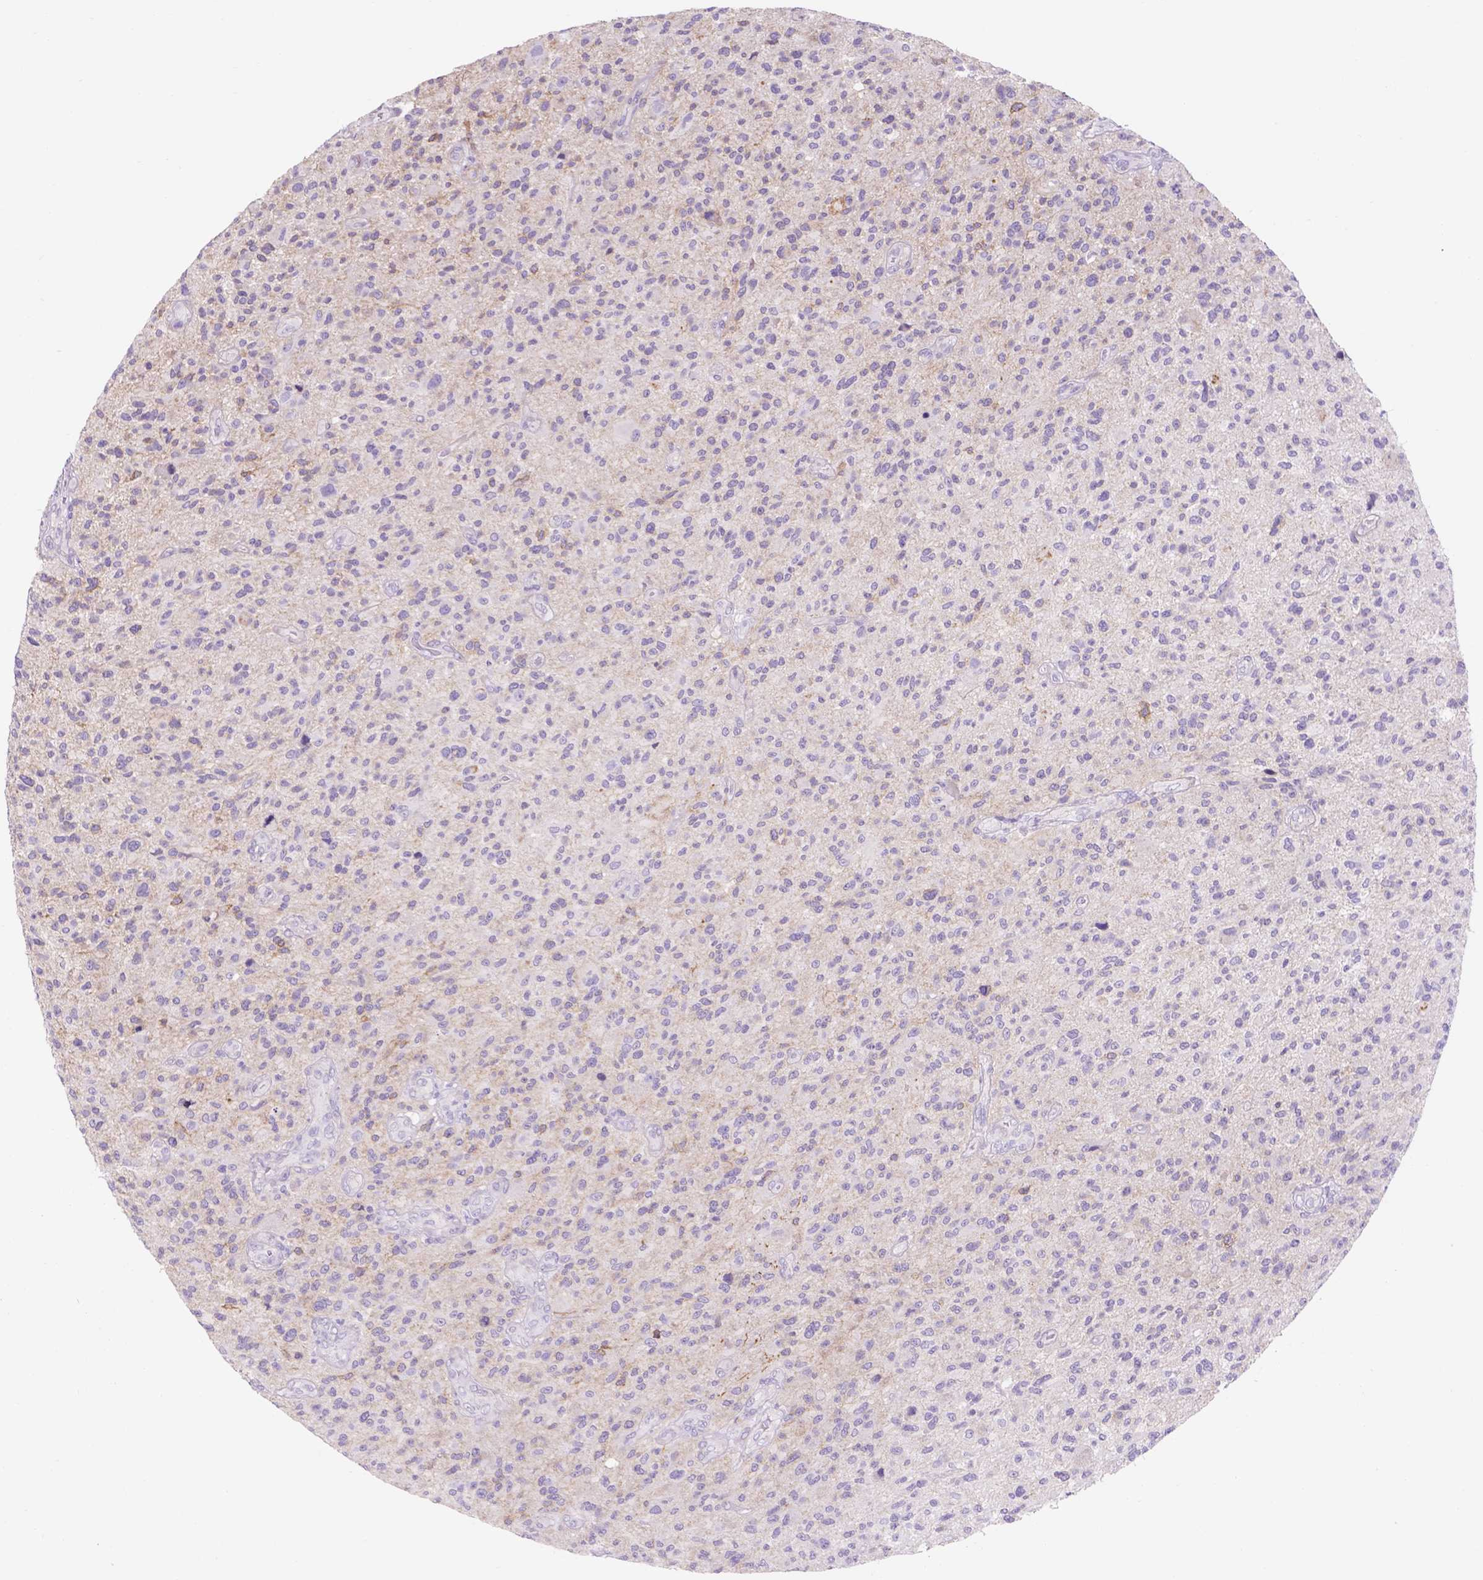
{"staining": {"intensity": "negative", "quantity": "none", "location": "none"}, "tissue": "glioma", "cell_type": "Tumor cells", "image_type": "cancer", "snomed": [{"axis": "morphology", "description": "Glioma, malignant, High grade"}, {"axis": "topography", "description": "Brain"}], "caption": "The micrograph displays no significant expression in tumor cells of glioma.", "gene": "EGFR", "patient": {"sex": "male", "age": 47}}